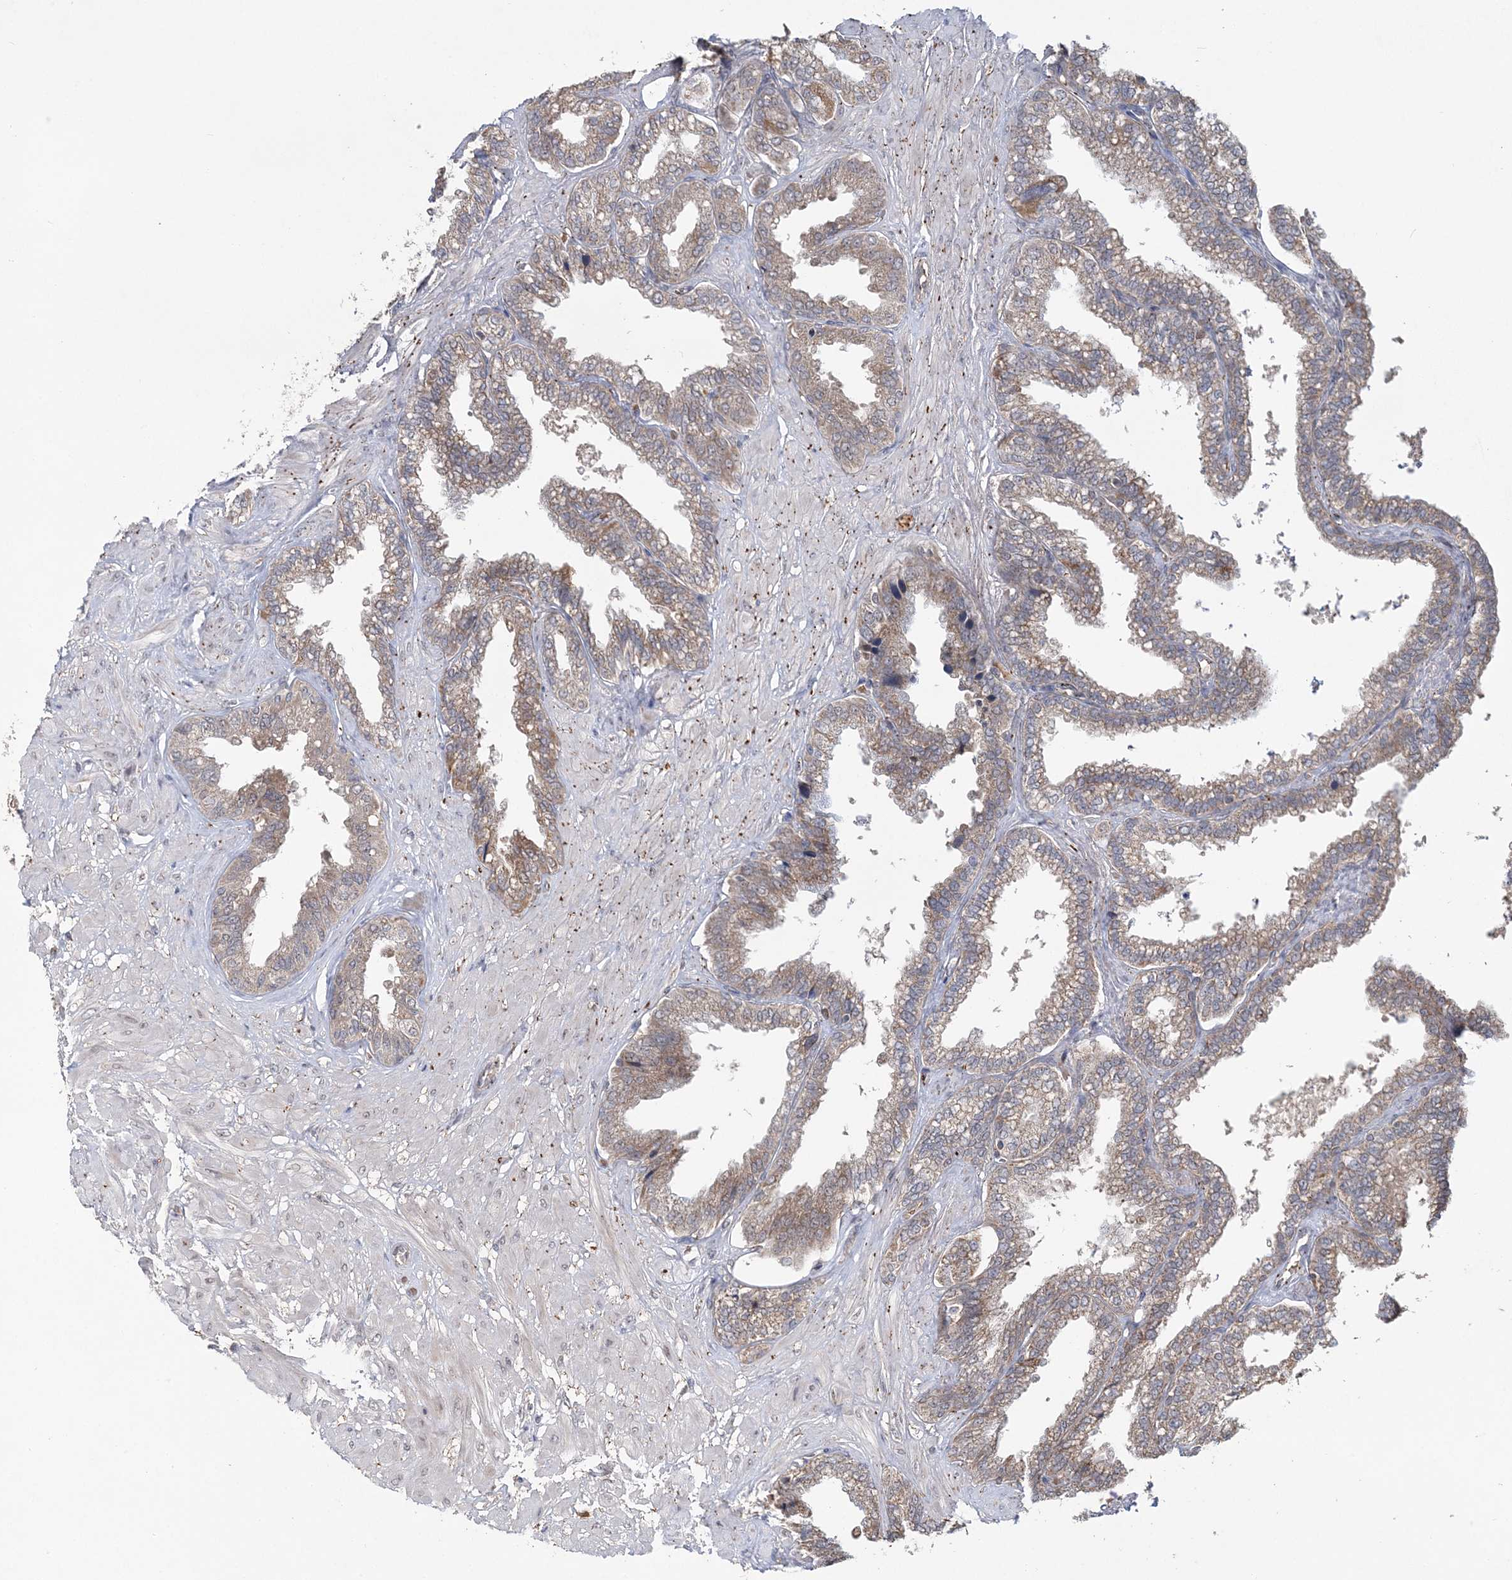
{"staining": {"intensity": "moderate", "quantity": "25%-75%", "location": "cytoplasmic/membranous"}, "tissue": "seminal vesicle", "cell_type": "Glandular cells", "image_type": "normal", "snomed": [{"axis": "morphology", "description": "Normal tissue, NOS"}, {"axis": "topography", "description": "Seminal veicle"}], "caption": "Moderate cytoplasmic/membranous expression is identified in about 25%-75% of glandular cells in benign seminal vesicle.", "gene": "KIF4A", "patient": {"sex": "male", "age": 46}}